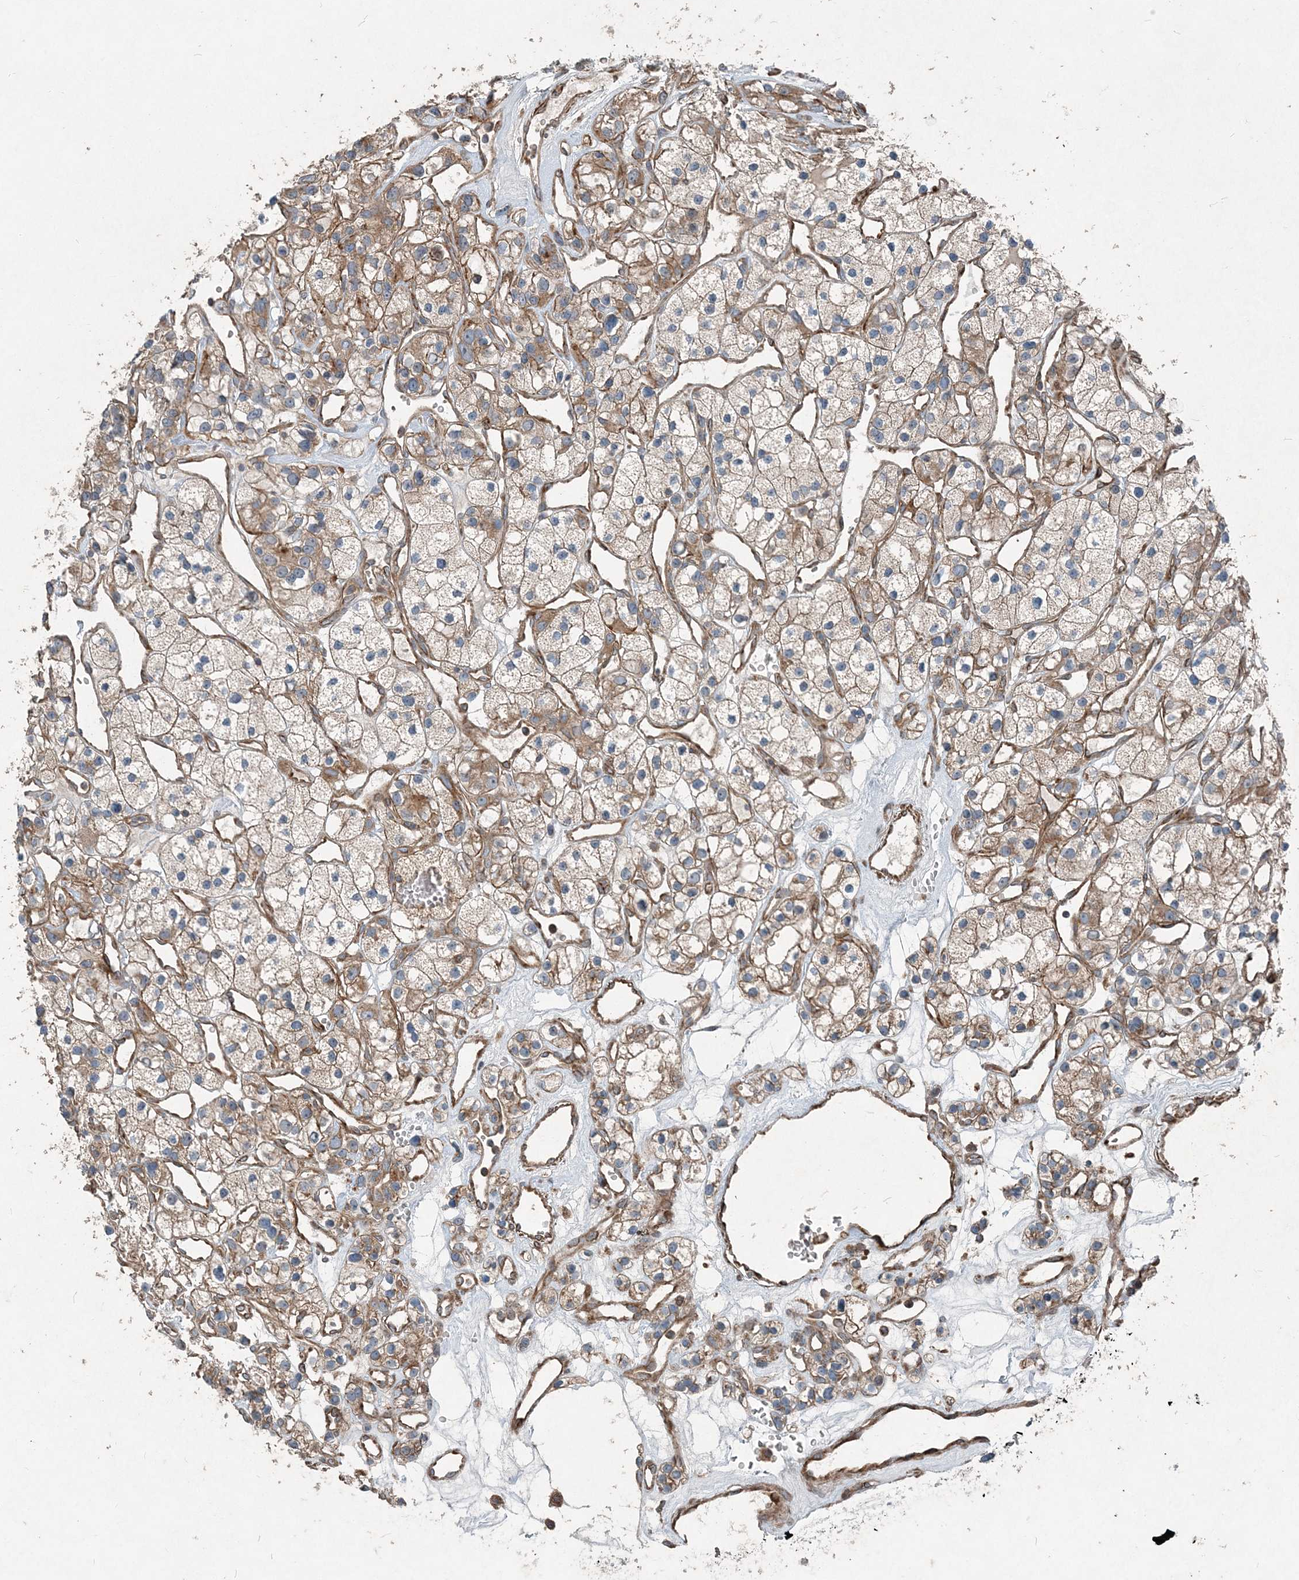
{"staining": {"intensity": "weak", "quantity": ">75%", "location": "cytoplasmic/membranous"}, "tissue": "renal cancer", "cell_type": "Tumor cells", "image_type": "cancer", "snomed": [{"axis": "morphology", "description": "Adenocarcinoma, NOS"}, {"axis": "topography", "description": "Kidney"}], "caption": "This image exhibits immunohistochemistry (IHC) staining of human renal cancer, with low weak cytoplasmic/membranous positivity in approximately >75% of tumor cells.", "gene": "INTU", "patient": {"sex": "female", "age": 57}}